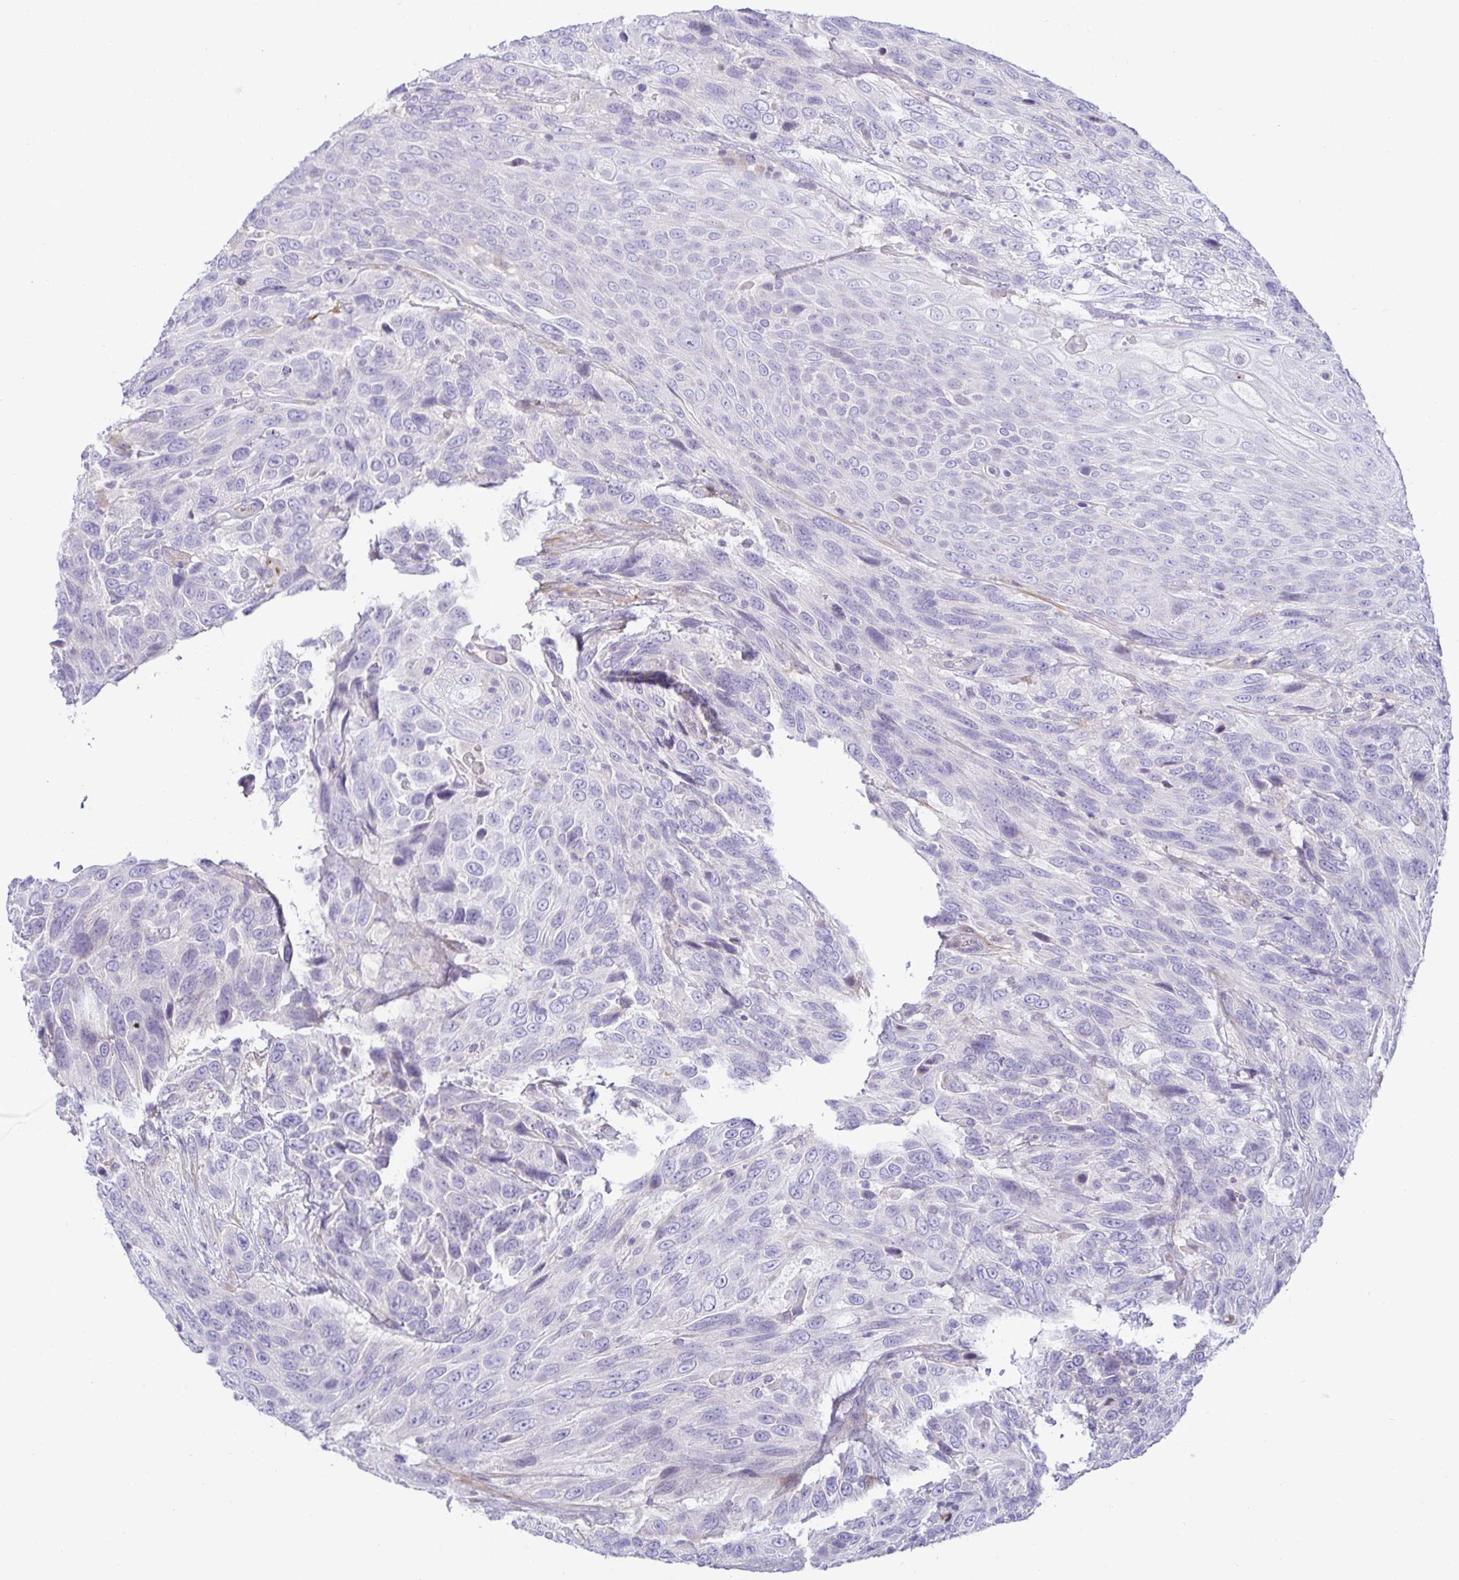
{"staining": {"intensity": "negative", "quantity": "none", "location": "none"}, "tissue": "urothelial cancer", "cell_type": "Tumor cells", "image_type": "cancer", "snomed": [{"axis": "morphology", "description": "Urothelial carcinoma, High grade"}, {"axis": "topography", "description": "Urinary bladder"}], "caption": "The histopathology image displays no staining of tumor cells in urothelial carcinoma (high-grade). (DAB (3,3'-diaminobenzidine) IHC, high magnification).", "gene": "SPAG4", "patient": {"sex": "female", "age": 70}}